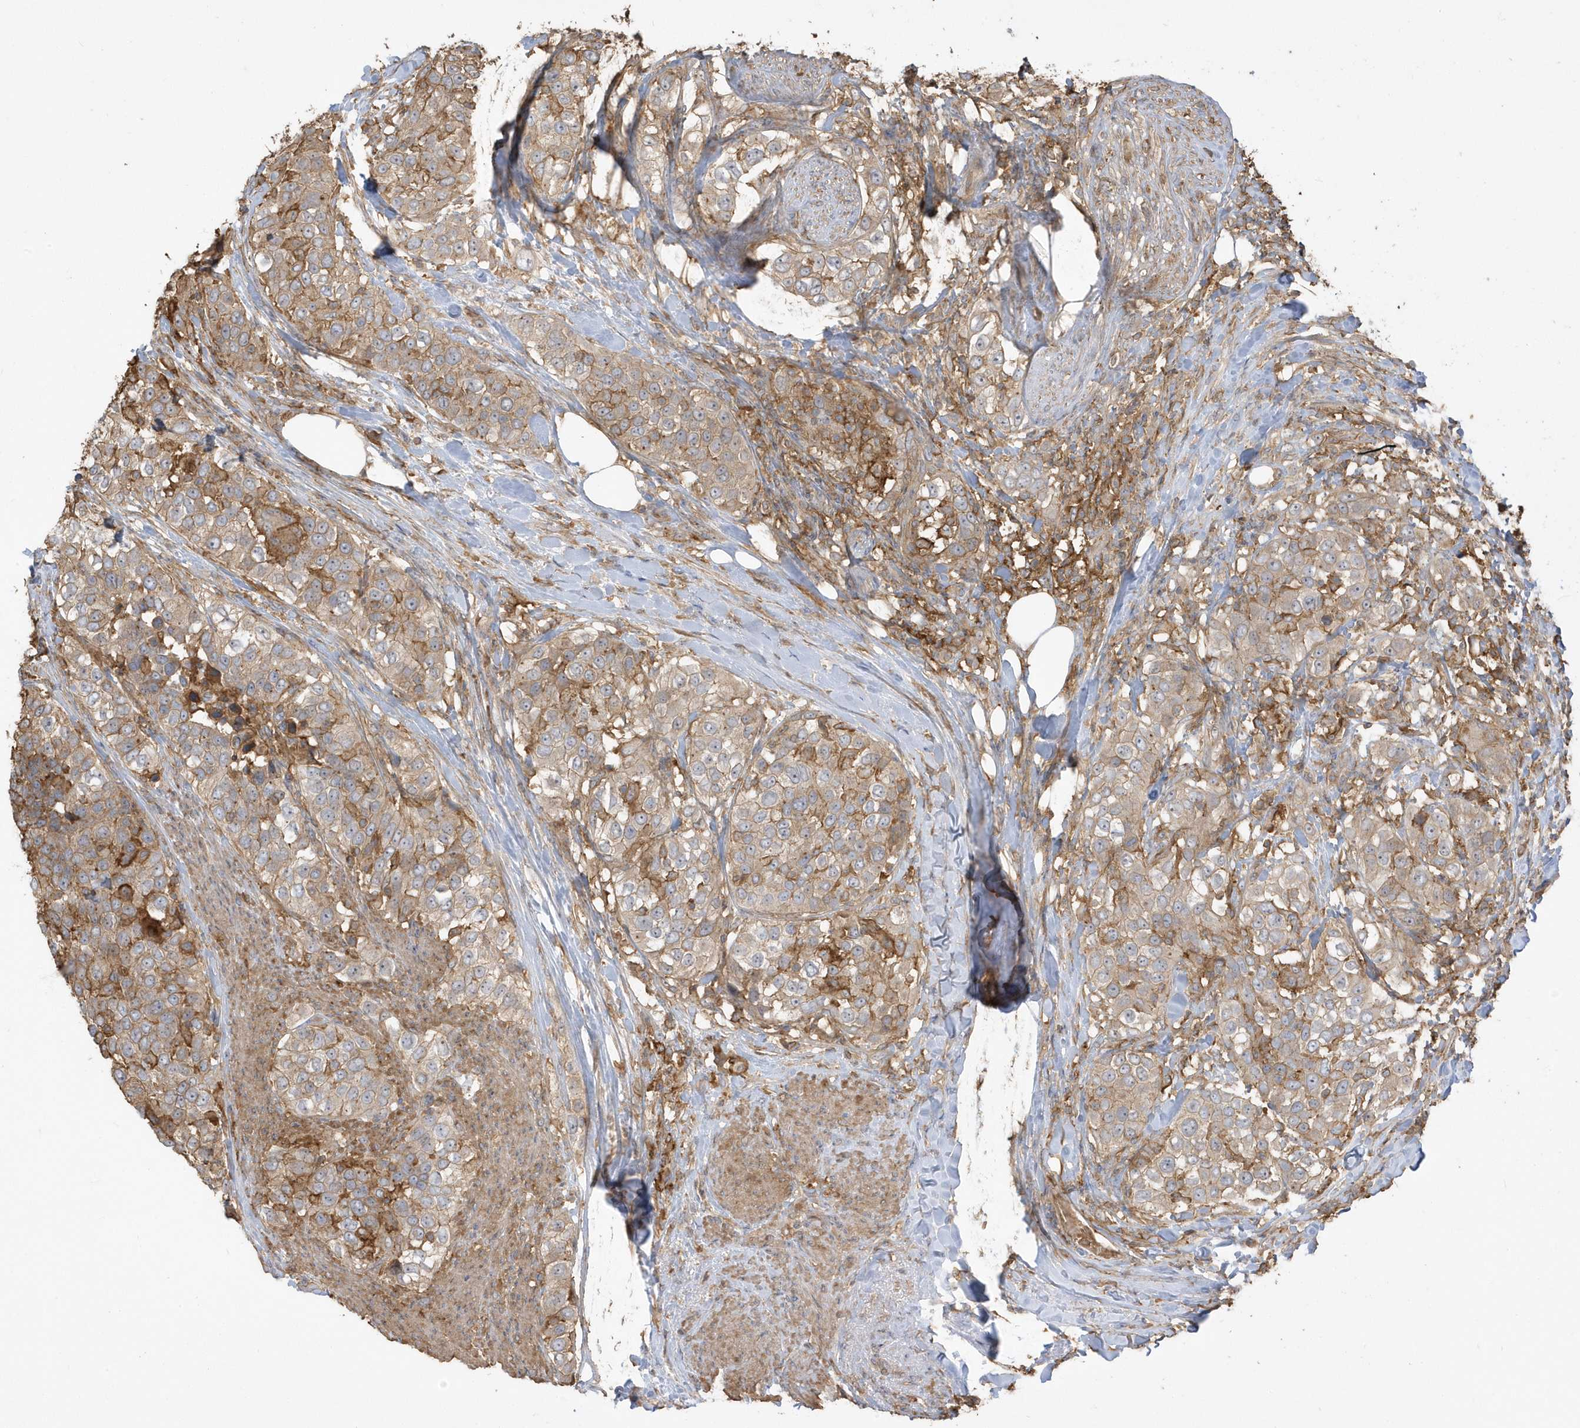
{"staining": {"intensity": "weak", "quantity": ">75%", "location": "cytoplasmic/membranous"}, "tissue": "urothelial cancer", "cell_type": "Tumor cells", "image_type": "cancer", "snomed": [{"axis": "morphology", "description": "Urothelial carcinoma, High grade"}, {"axis": "topography", "description": "Urinary bladder"}], "caption": "Urothelial carcinoma (high-grade) stained with a brown dye reveals weak cytoplasmic/membranous positive staining in approximately >75% of tumor cells.", "gene": "ZBTB8A", "patient": {"sex": "female", "age": 80}}